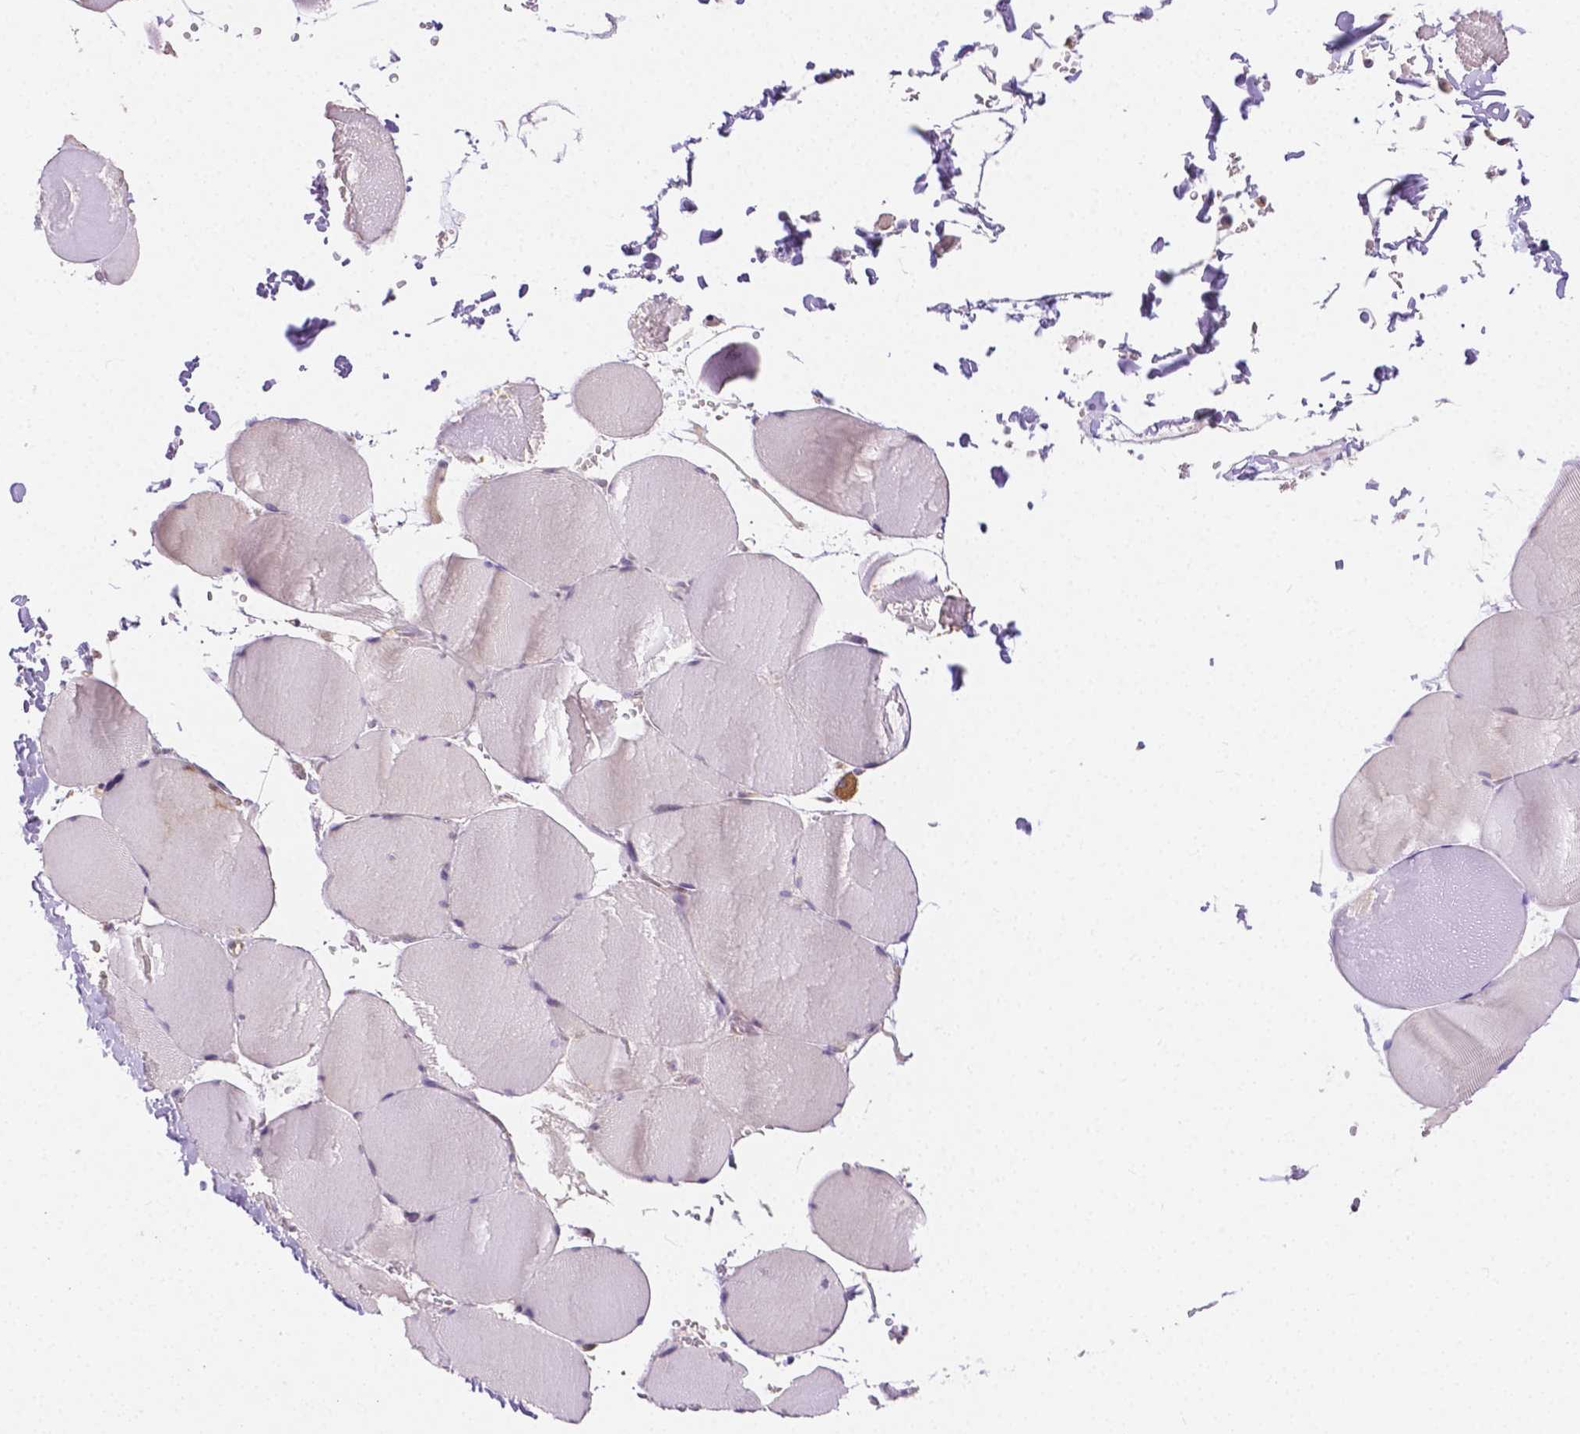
{"staining": {"intensity": "negative", "quantity": "none", "location": "none"}, "tissue": "skeletal muscle", "cell_type": "Myocytes", "image_type": "normal", "snomed": [{"axis": "morphology", "description": "Normal tissue, NOS"}, {"axis": "topography", "description": "Skeletal muscle"}, {"axis": "topography", "description": "Head-Neck"}], "caption": "Myocytes are negative for protein expression in normal human skeletal muscle.", "gene": "ZNRD2", "patient": {"sex": "male", "age": 66}}